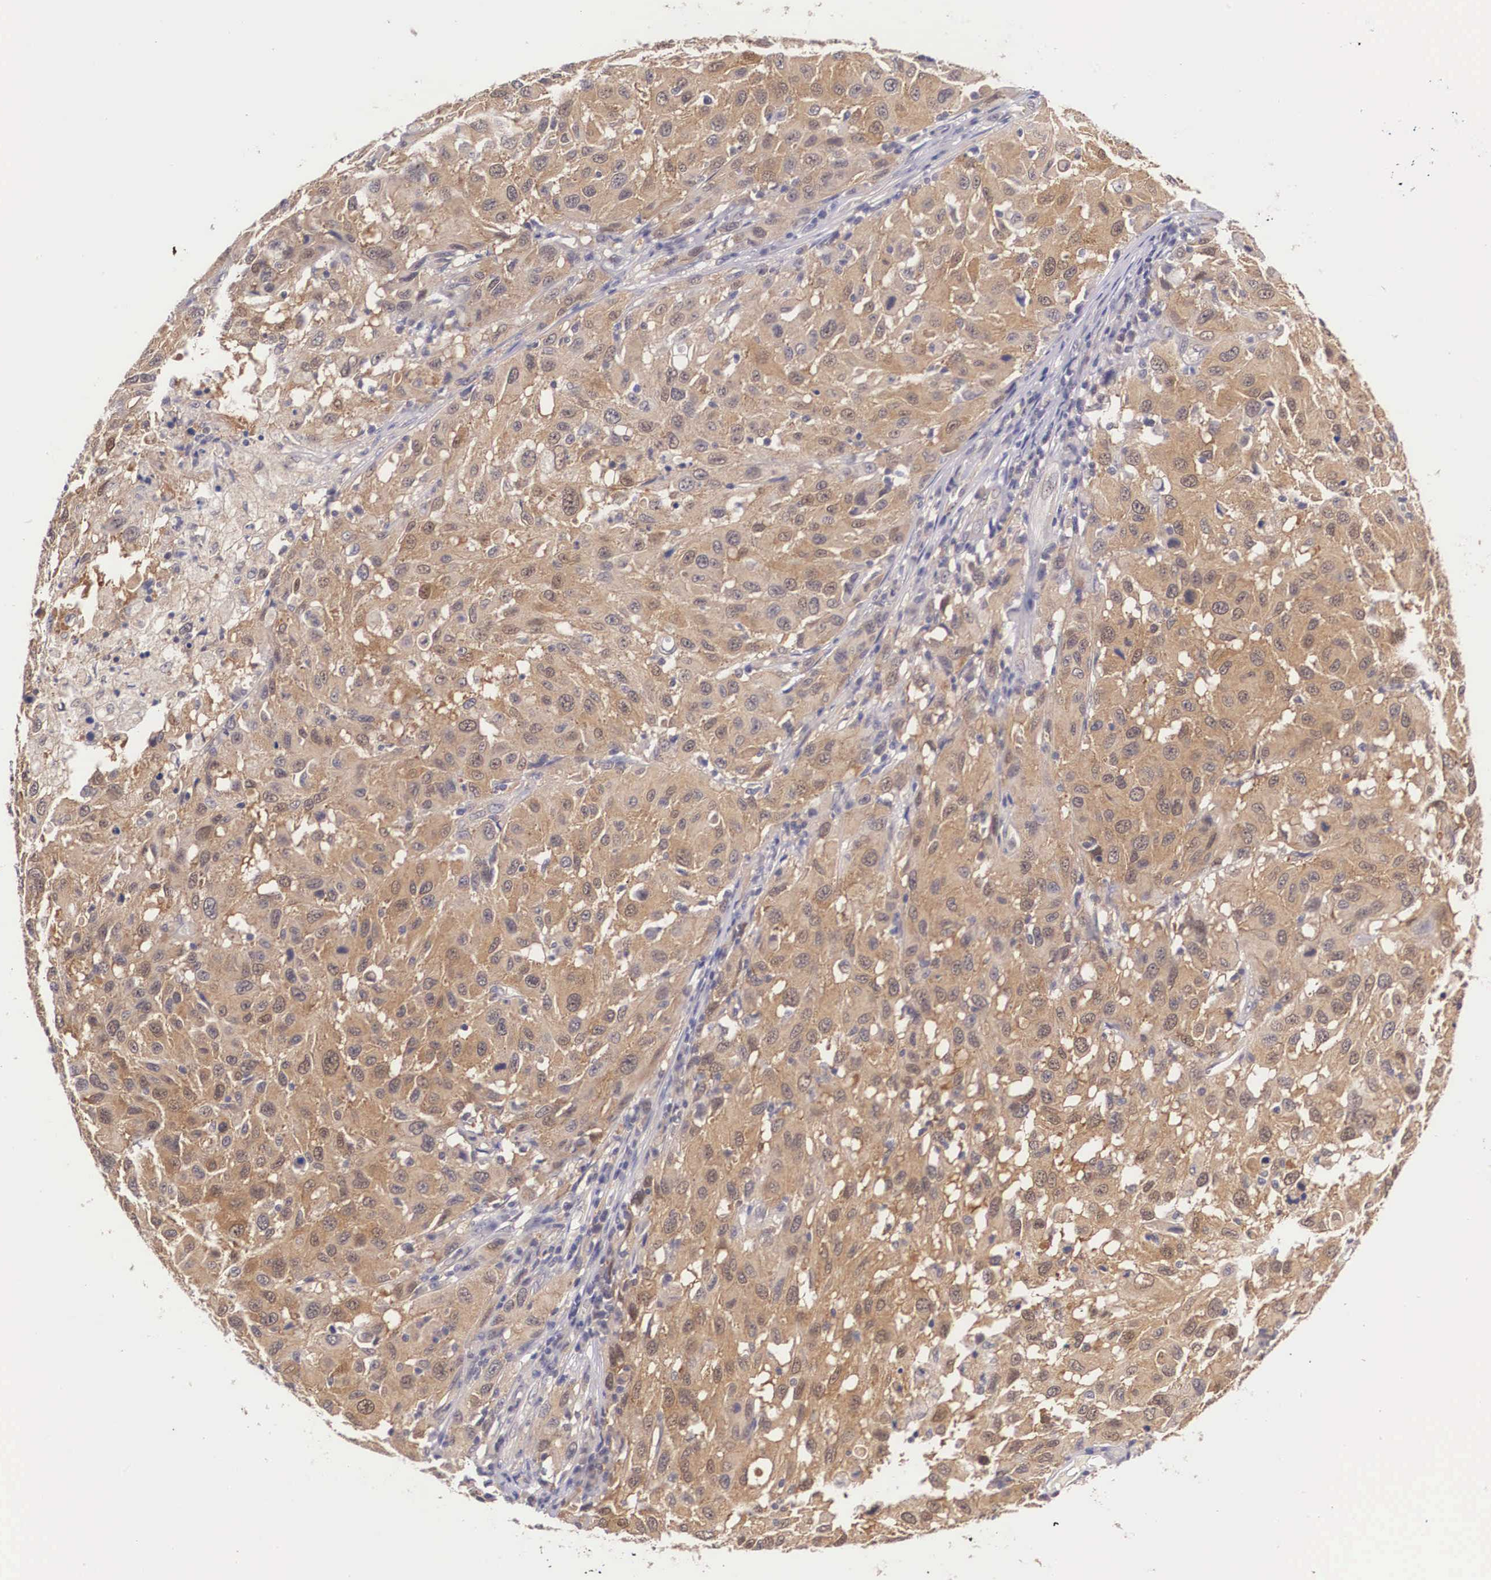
{"staining": {"intensity": "moderate", "quantity": ">75%", "location": "cytoplasmic/membranous"}, "tissue": "melanoma", "cell_type": "Tumor cells", "image_type": "cancer", "snomed": [{"axis": "morphology", "description": "Malignant melanoma, NOS"}, {"axis": "topography", "description": "Skin"}], "caption": "This image exhibits IHC staining of malignant melanoma, with medium moderate cytoplasmic/membranous positivity in about >75% of tumor cells.", "gene": "IGBP1", "patient": {"sex": "female", "age": 77}}